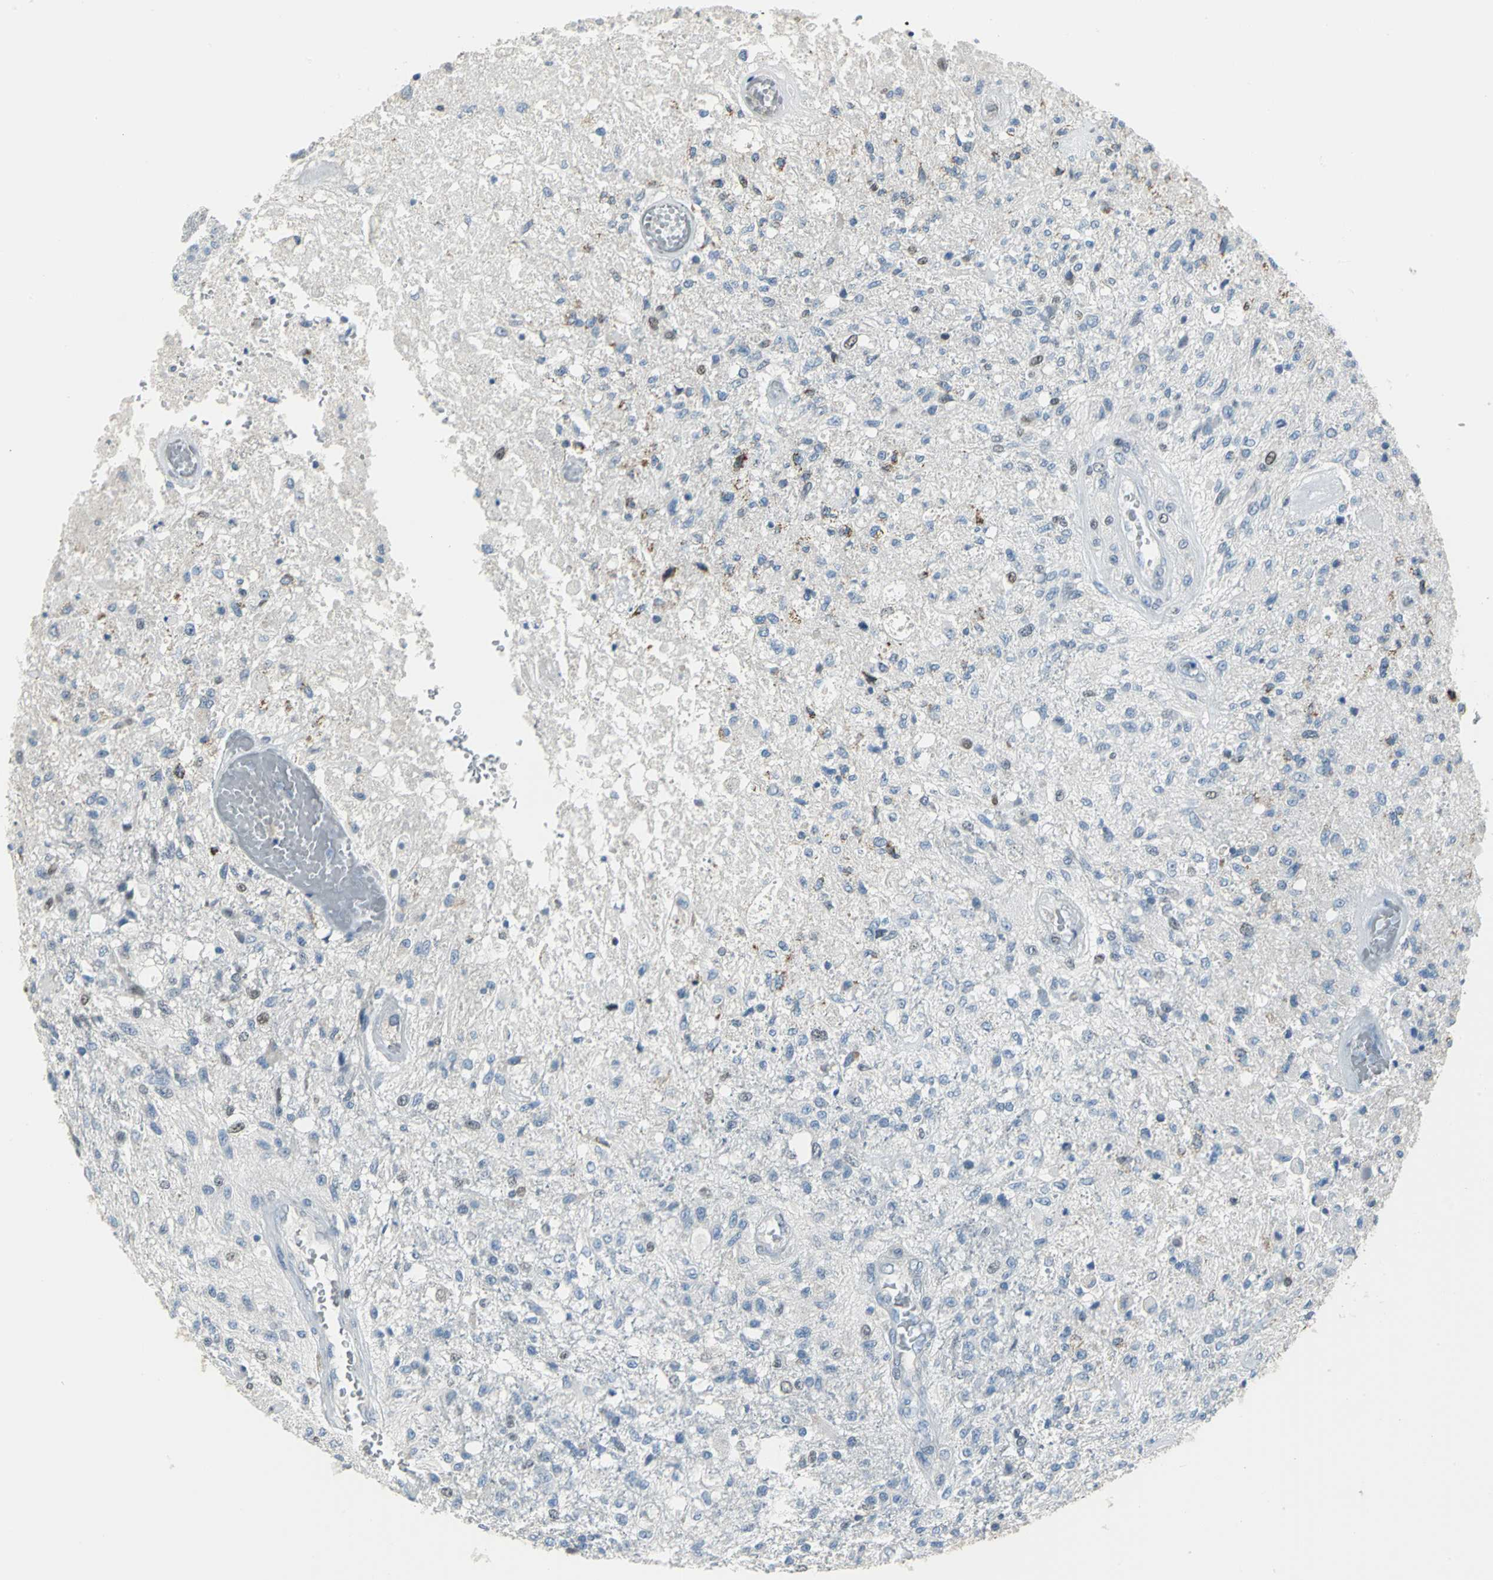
{"staining": {"intensity": "moderate", "quantity": "<25%", "location": "nuclear"}, "tissue": "glioma", "cell_type": "Tumor cells", "image_type": "cancer", "snomed": [{"axis": "morphology", "description": "Normal tissue, NOS"}, {"axis": "morphology", "description": "Glioma, malignant, High grade"}, {"axis": "topography", "description": "Cerebral cortex"}], "caption": "Tumor cells show low levels of moderate nuclear staining in approximately <25% of cells in human malignant glioma (high-grade). (IHC, brightfield microscopy, high magnification).", "gene": "MCM3", "patient": {"sex": "male", "age": 77}}